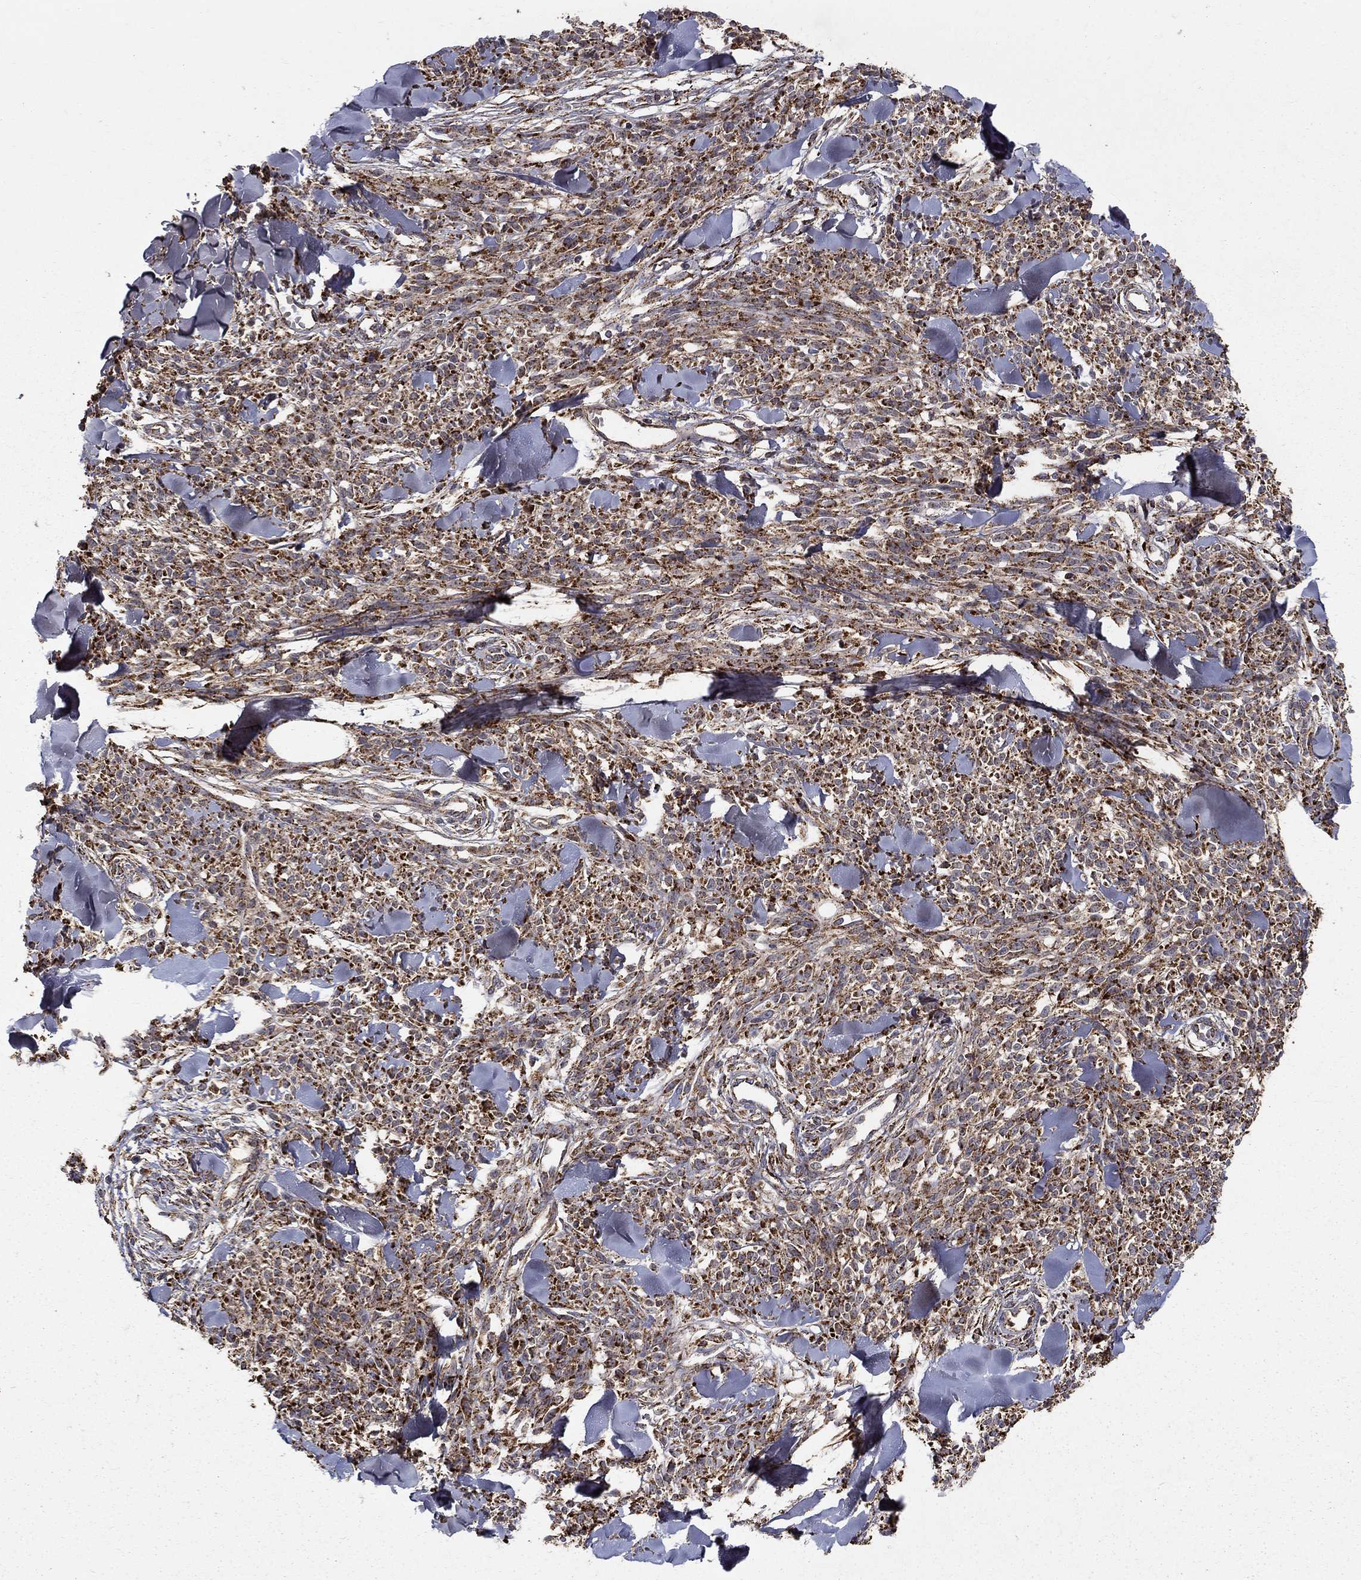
{"staining": {"intensity": "strong", "quantity": ">75%", "location": "cytoplasmic/membranous"}, "tissue": "melanoma", "cell_type": "Tumor cells", "image_type": "cancer", "snomed": [{"axis": "morphology", "description": "Malignant melanoma, NOS"}, {"axis": "topography", "description": "Skin"}, {"axis": "topography", "description": "Skin of trunk"}], "caption": "This micrograph exhibits immunohistochemistry staining of malignant melanoma, with high strong cytoplasmic/membranous expression in about >75% of tumor cells.", "gene": "GCSH", "patient": {"sex": "male", "age": 74}}